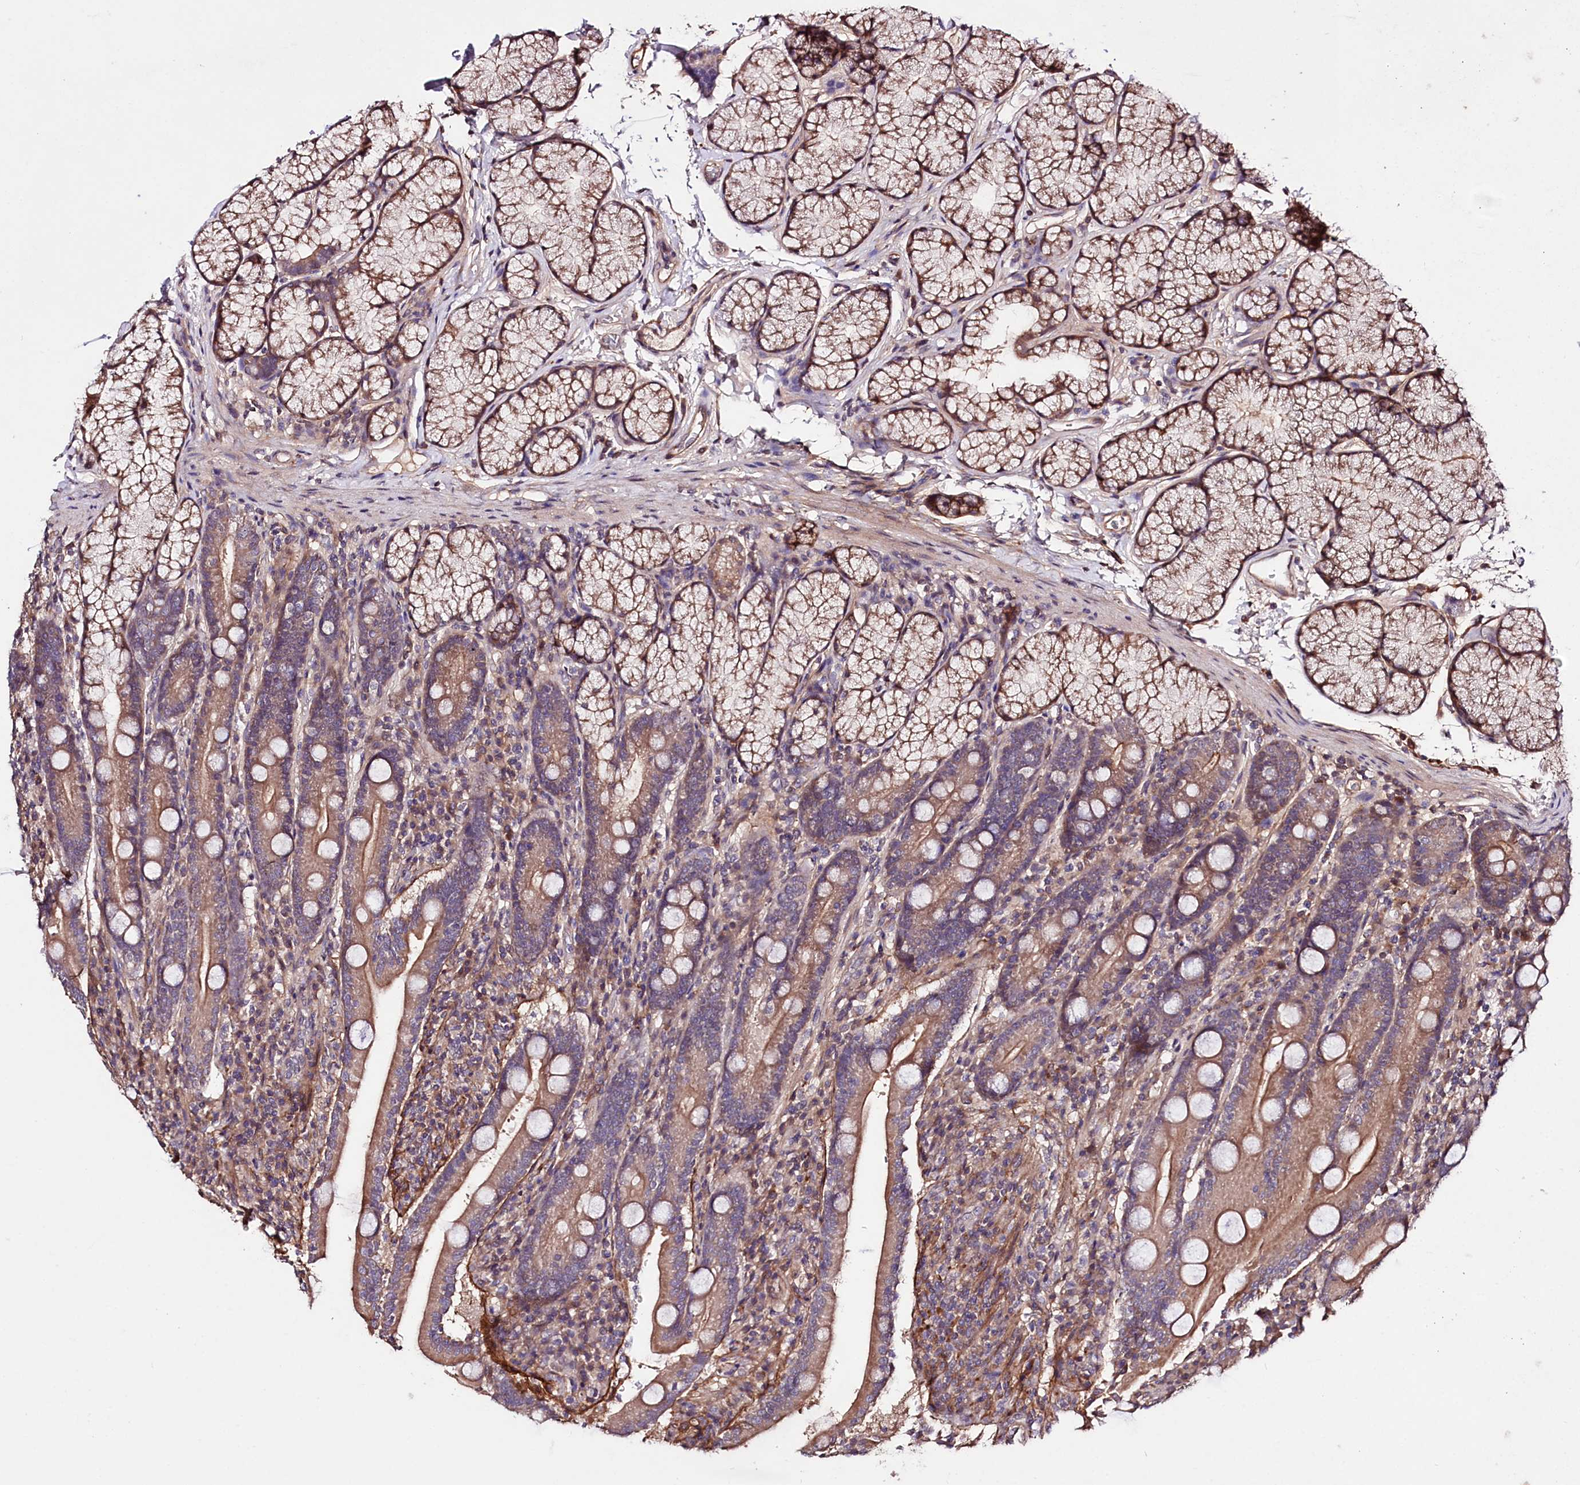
{"staining": {"intensity": "moderate", "quantity": ">75%", "location": "cytoplasmic/membranous"}, "tissue": "duodenum", "cell_type": "Glandular cells", "image_type": "normal", "snomed": [{"axis": "morphology", "description": "Normal tissue, NOS"}, {"axis": "topography", "description": "Duodenum"}], "caption": "Moderate cytoplasmic/membranous positivity for a protein is appreciated in about >75% of glandular cells of normal duodenum using immunohistochemistry.", "gene": "TNPO3", "patient": {"sex": "male", "age": 35}}